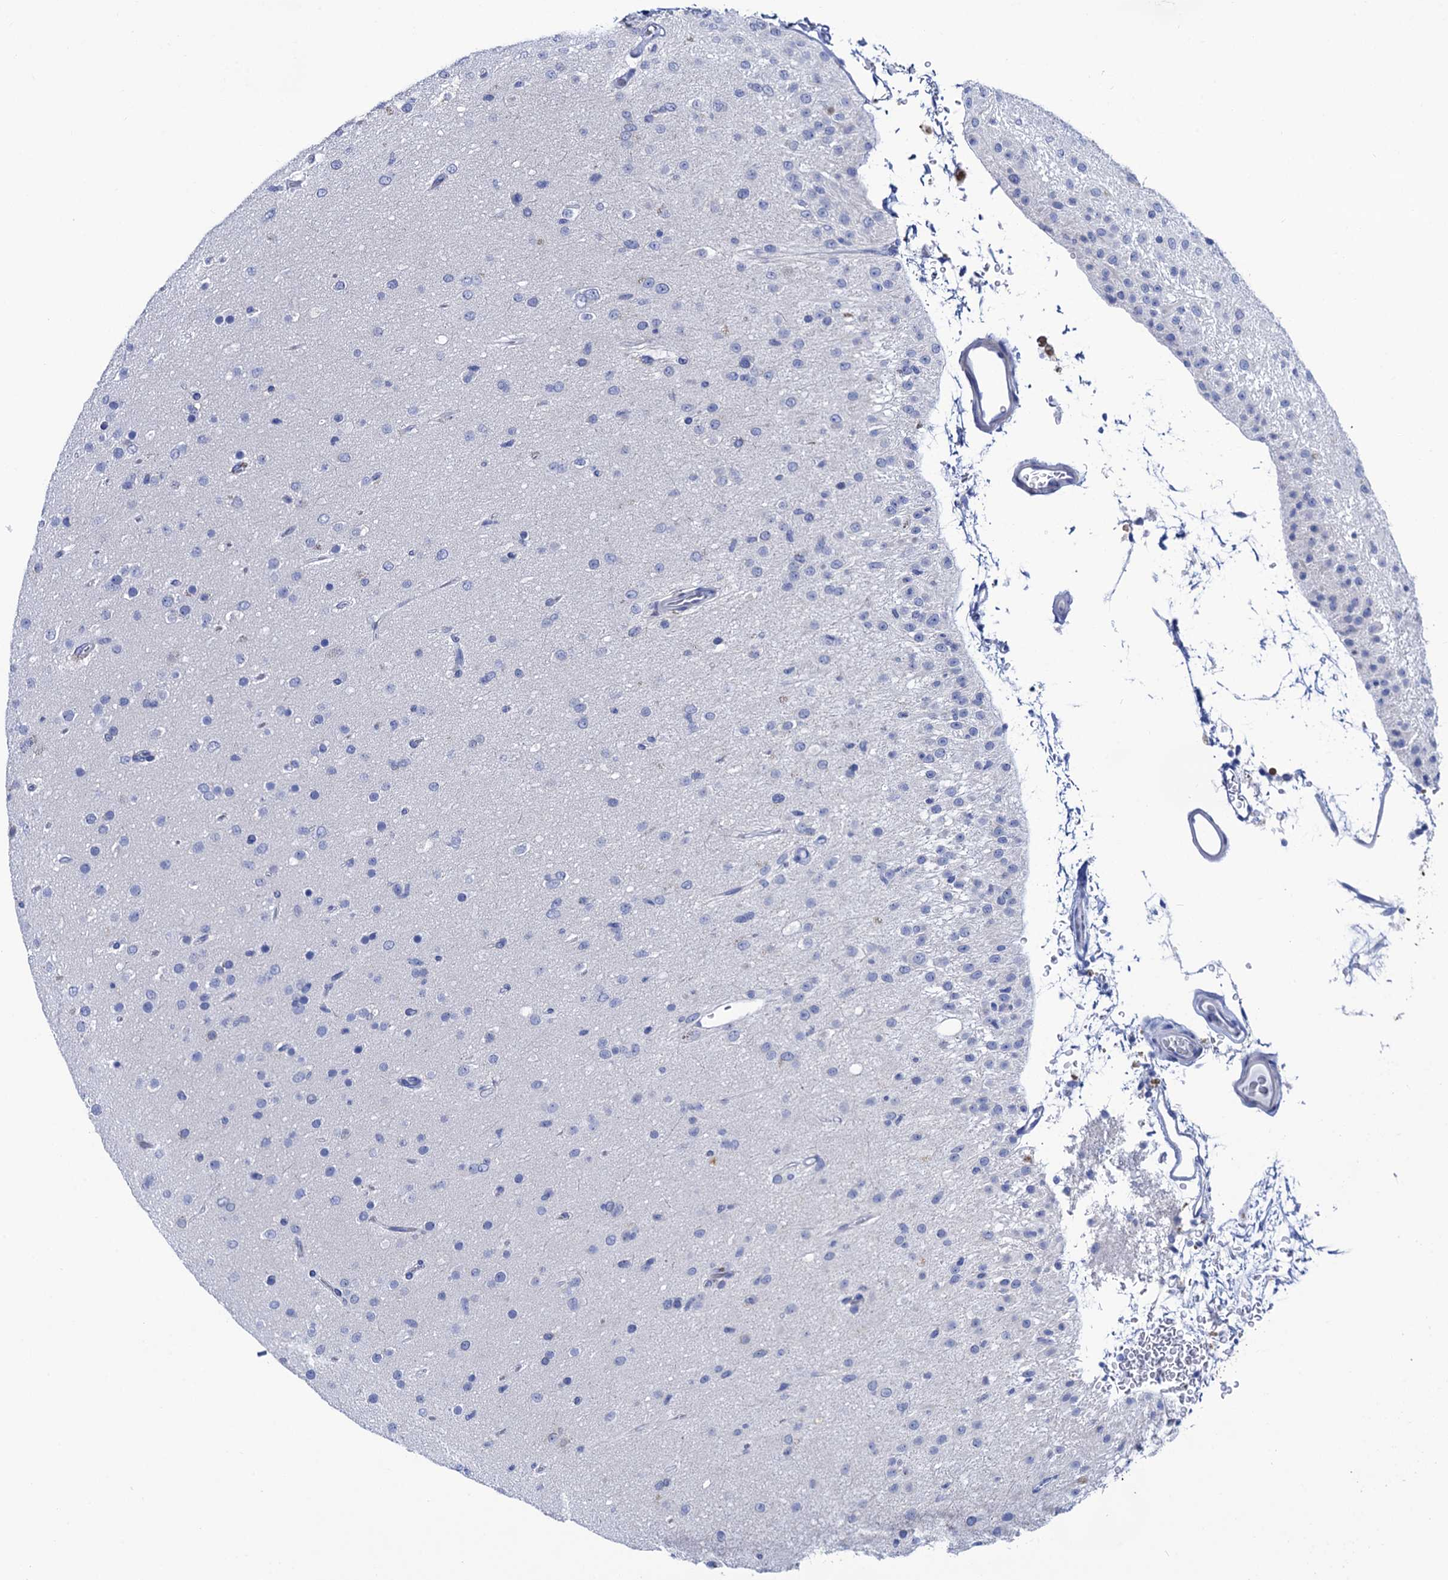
{"staining": {"intensity": "negative", "quantity": "none", "location": "none"}, "tissue": "glioma", "cell_type": "Tumor cells", "image_type": "cancer", "snomed": [{"axis": "morphology", "description": "Glioma, malignant, Low grade"}, {"axis": "topography", "description": "Brain"}], "caption": "This is an immunohistochemistry (IHC) image of glioma. There is no staining in tumor cells.", "gene": "RAB3IP", "patient": {"sex": "male", "age": 65}}